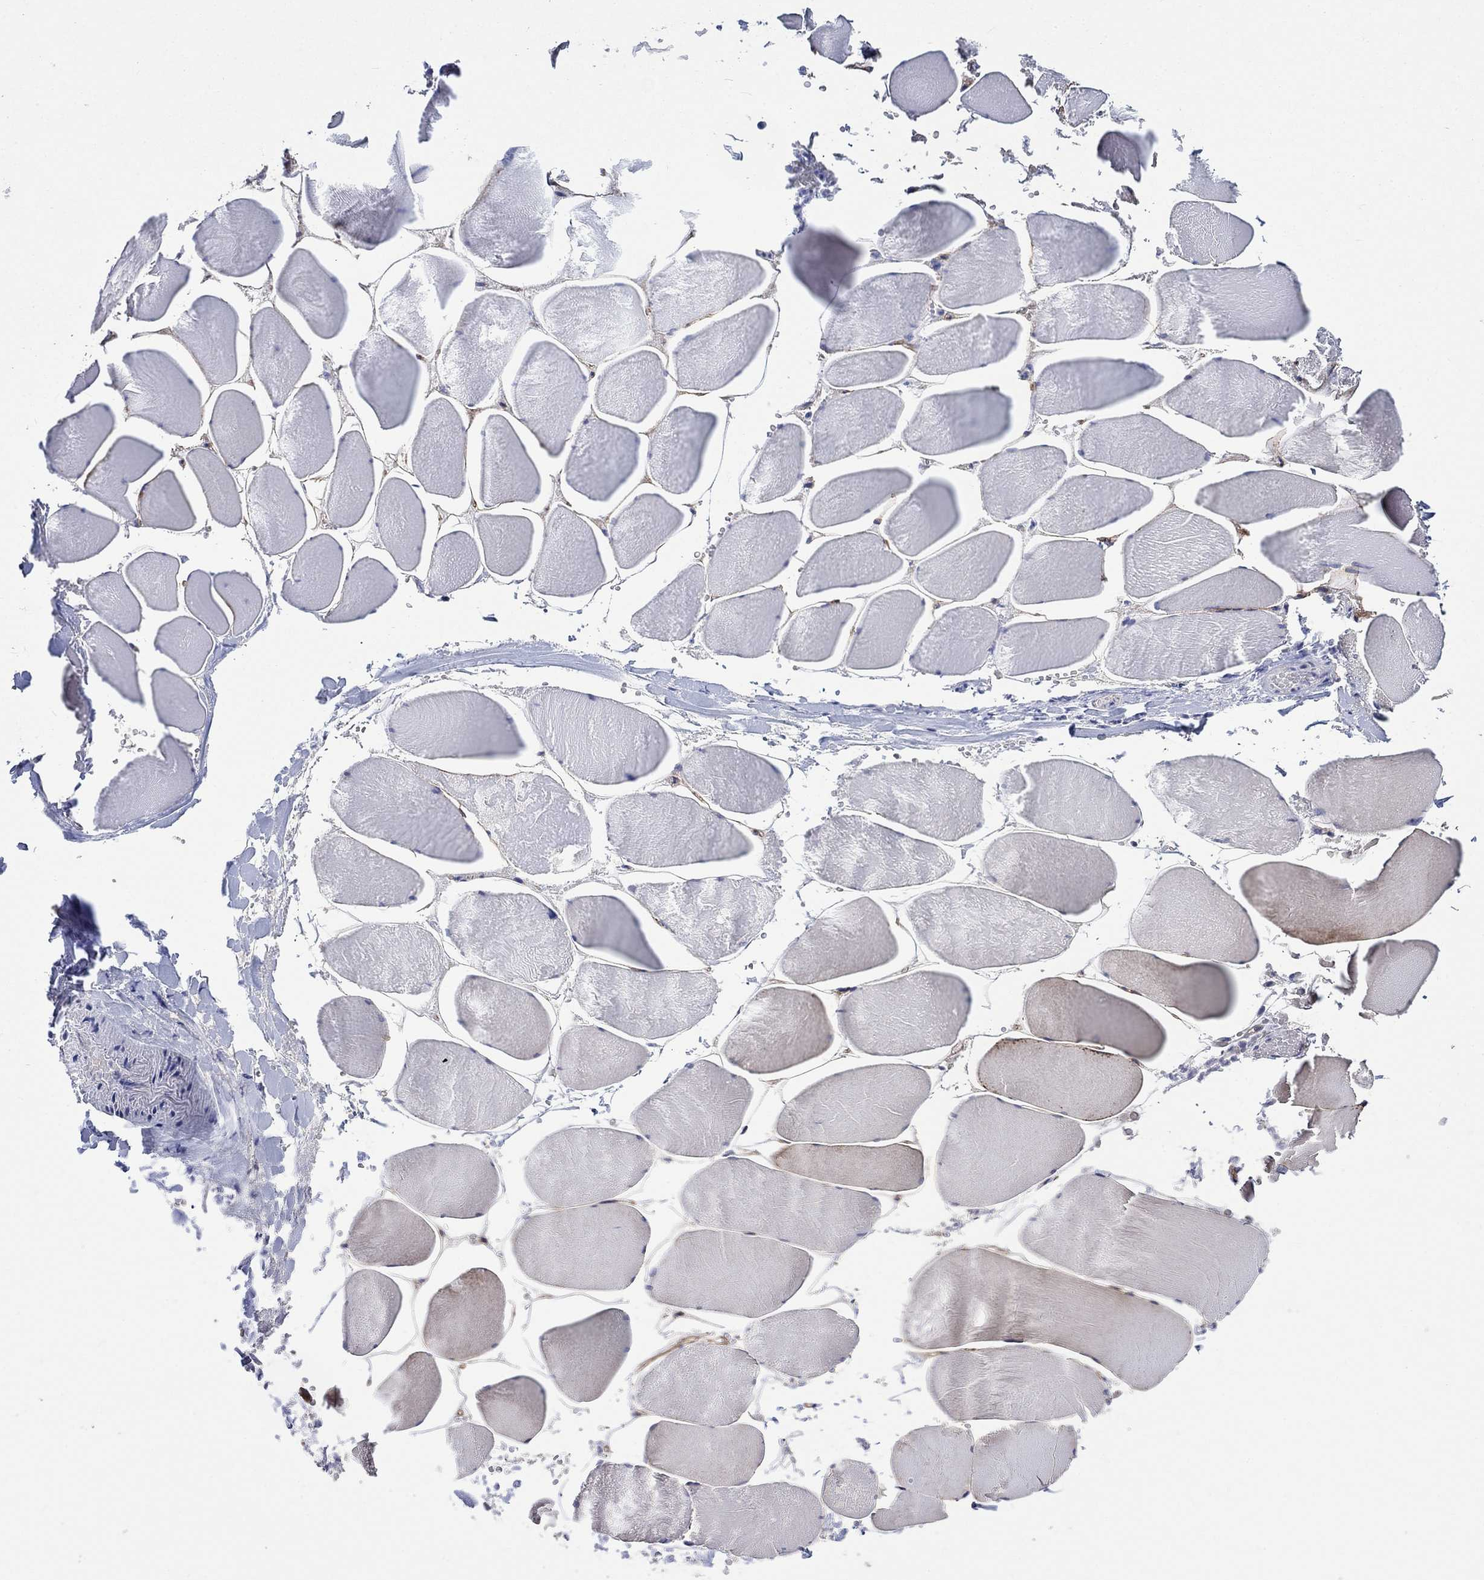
{"staining": {"intensity": "negative", "quantity": "none", "location": "none"}, "tissue": "skeletal muscle", "cell_type": "Myocytes", "image_type": "normal", "snomed": [{"axis": "morphology", "description": "Normal tissue, NOS"}, {"axis": "morphology", "description": "Malignant melanoma, Metastatic site"}, {"axis": "topography", "description": "Skeletal muscle"}], "caption": "Skeletal muscle stained for a protein using immunohistochemistry (IHC) demonstrates no positivity myocytes.", "gene": "RPLP0", "patient": {"sex": "male", "age": 50}}